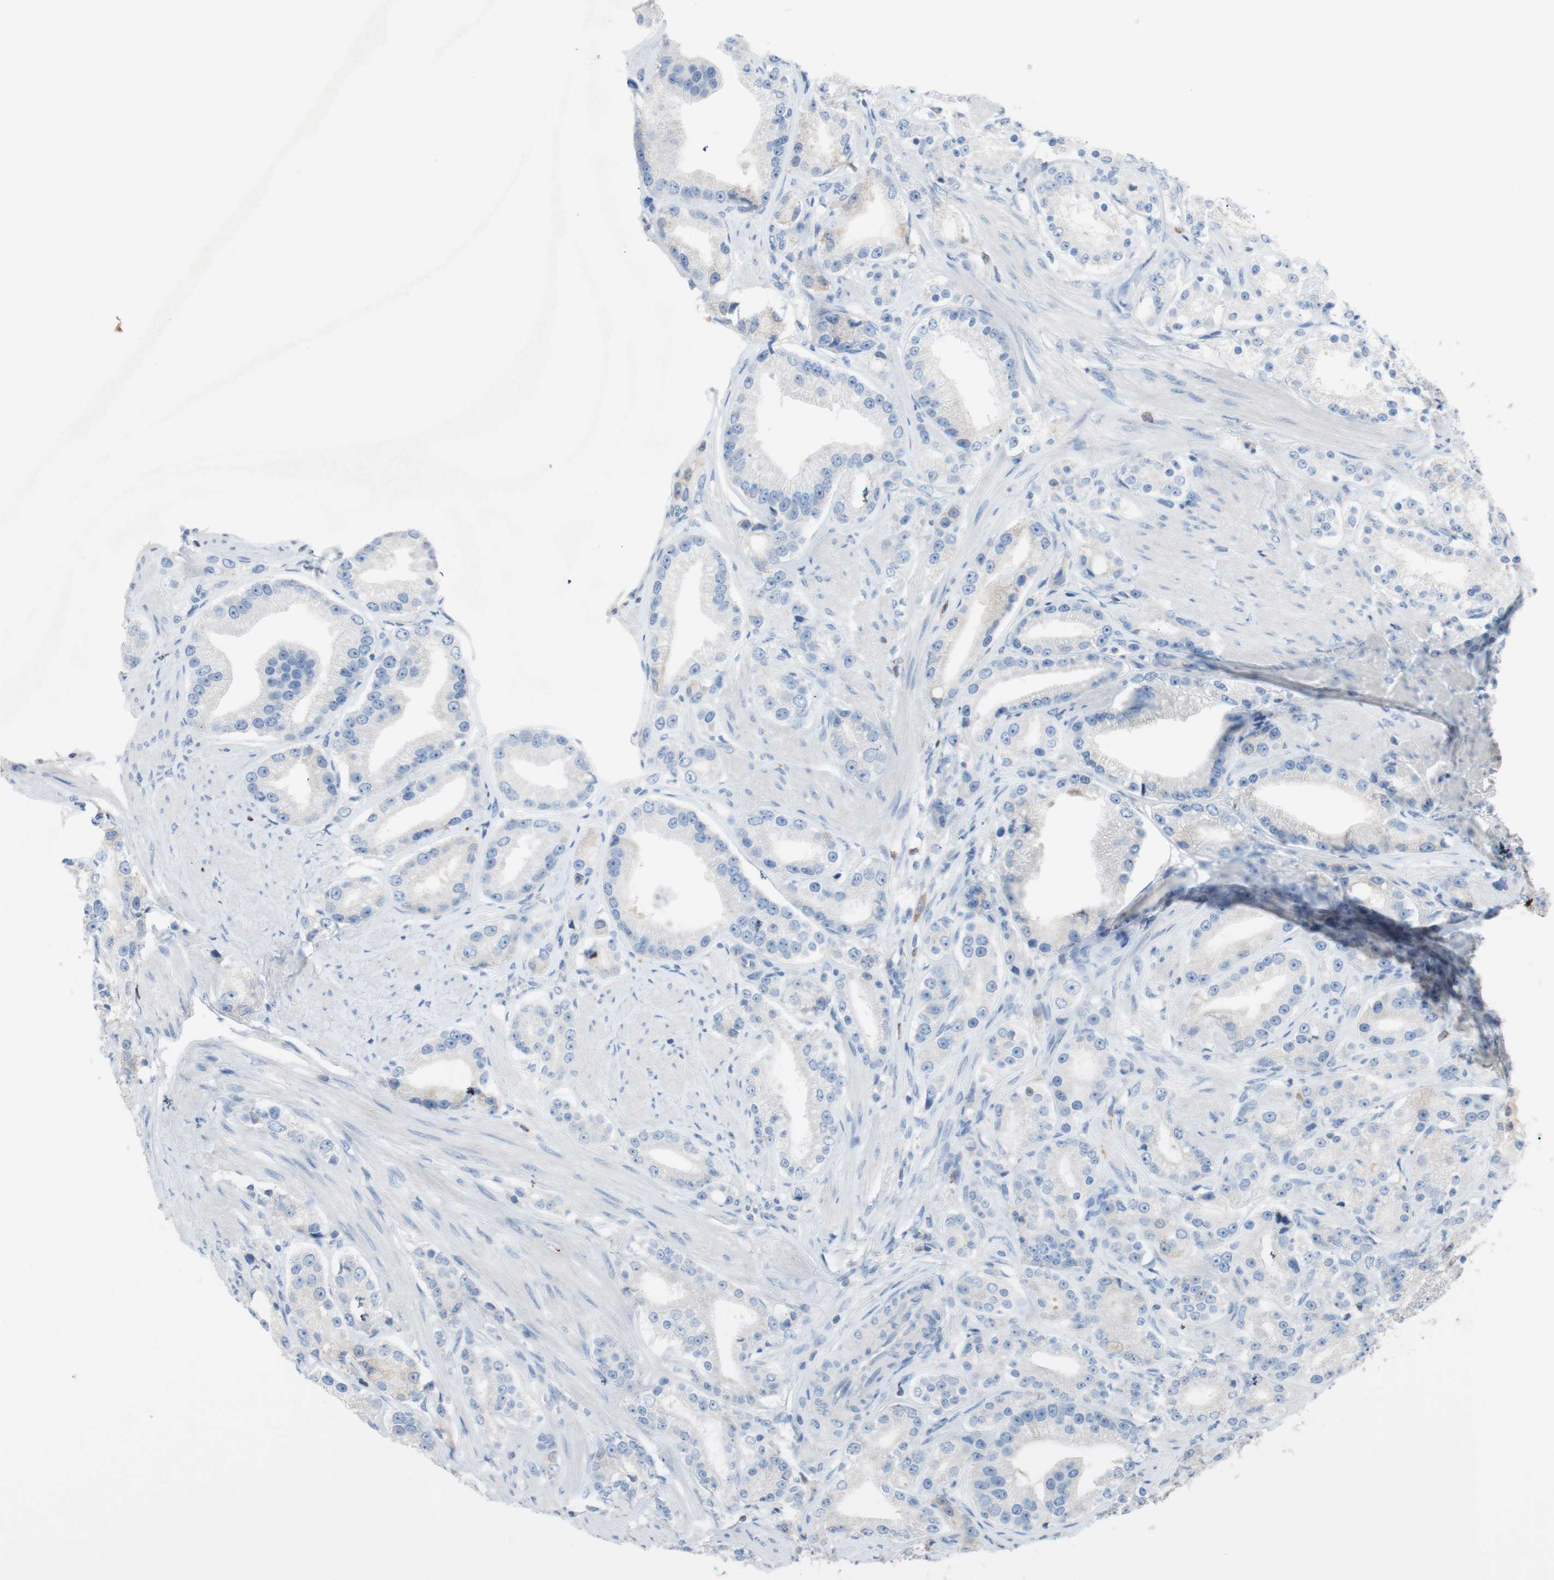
{"staining": {"intensity": "negative", "quantity": "none", "location": "none"}, "tissue": "prostate cancer", "cell_type": "Tumor cells", "image_type": "cancer", "snomed": [{"axis": "morphology", "description": "Adenocarcinoma, Low grade"}, {"axis": "topography", "description": "Prostate"}], "caption": "Immunohistochemical staining of human low-grade adenocarcinoma (prostate) reveals no significant positivity in tumor cells.", "gene": "PACSIN1", "patient": {"sex": "male", "age": 63}}